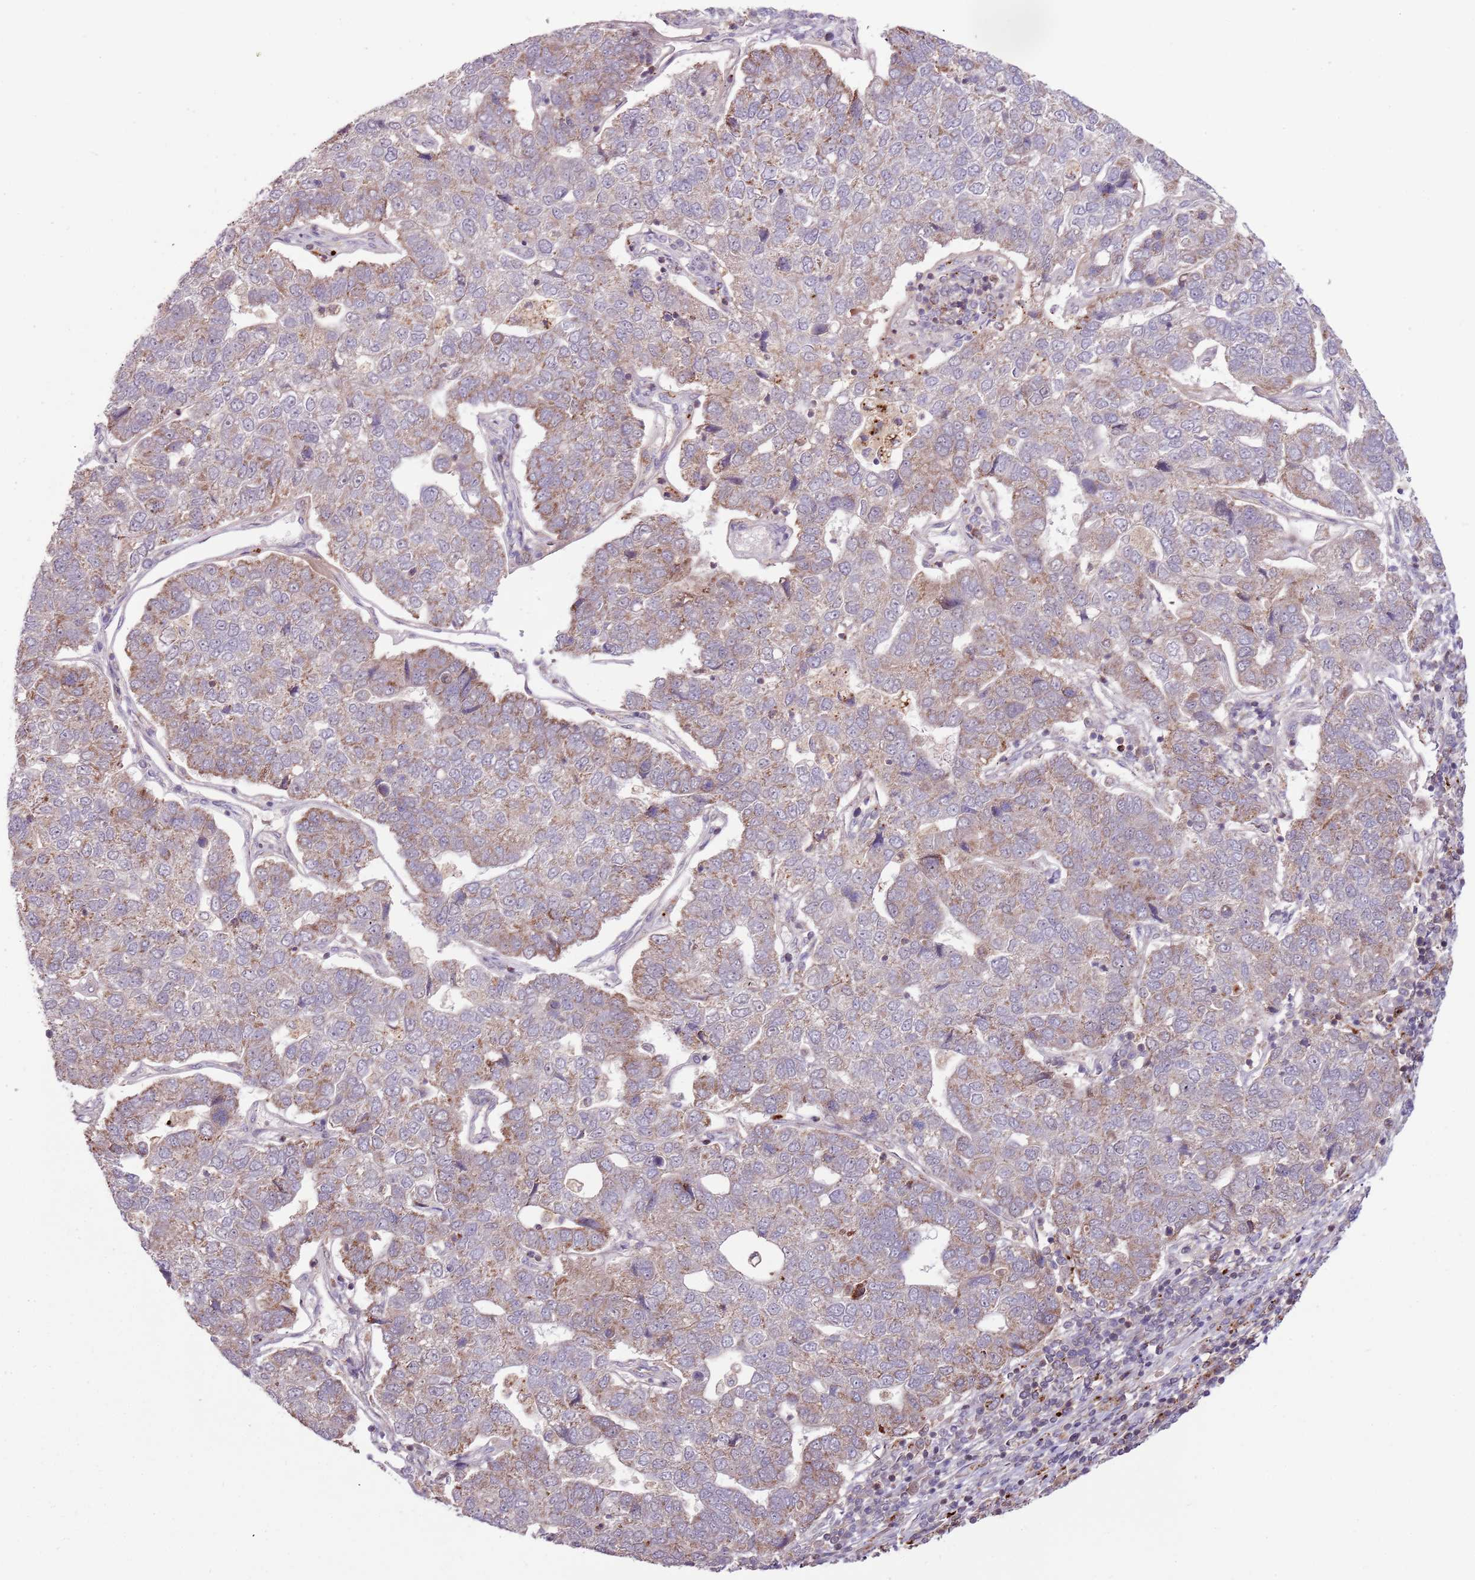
{"staining": {"intensity": "moderate", "quantity": "<25%", "location": "cytoplasmic/membranous"}, "tissue": "pancreatic cancer", "cell_type": "Tumor cells", "image_type": "cancer", "snomed": [{"axis": "morphology", "description": "Adenocarcinoma, NOS"}, {"axis": "topography", "description": "Pancreas"}], "caption": "IHC of pancreatic adenocarcinoma shows low levels of moderate cytoplasmic/membranous staining in about <25% of tumor cells.", "gene": "ULK3", "patient": {"sex": "female", "age": 61}}